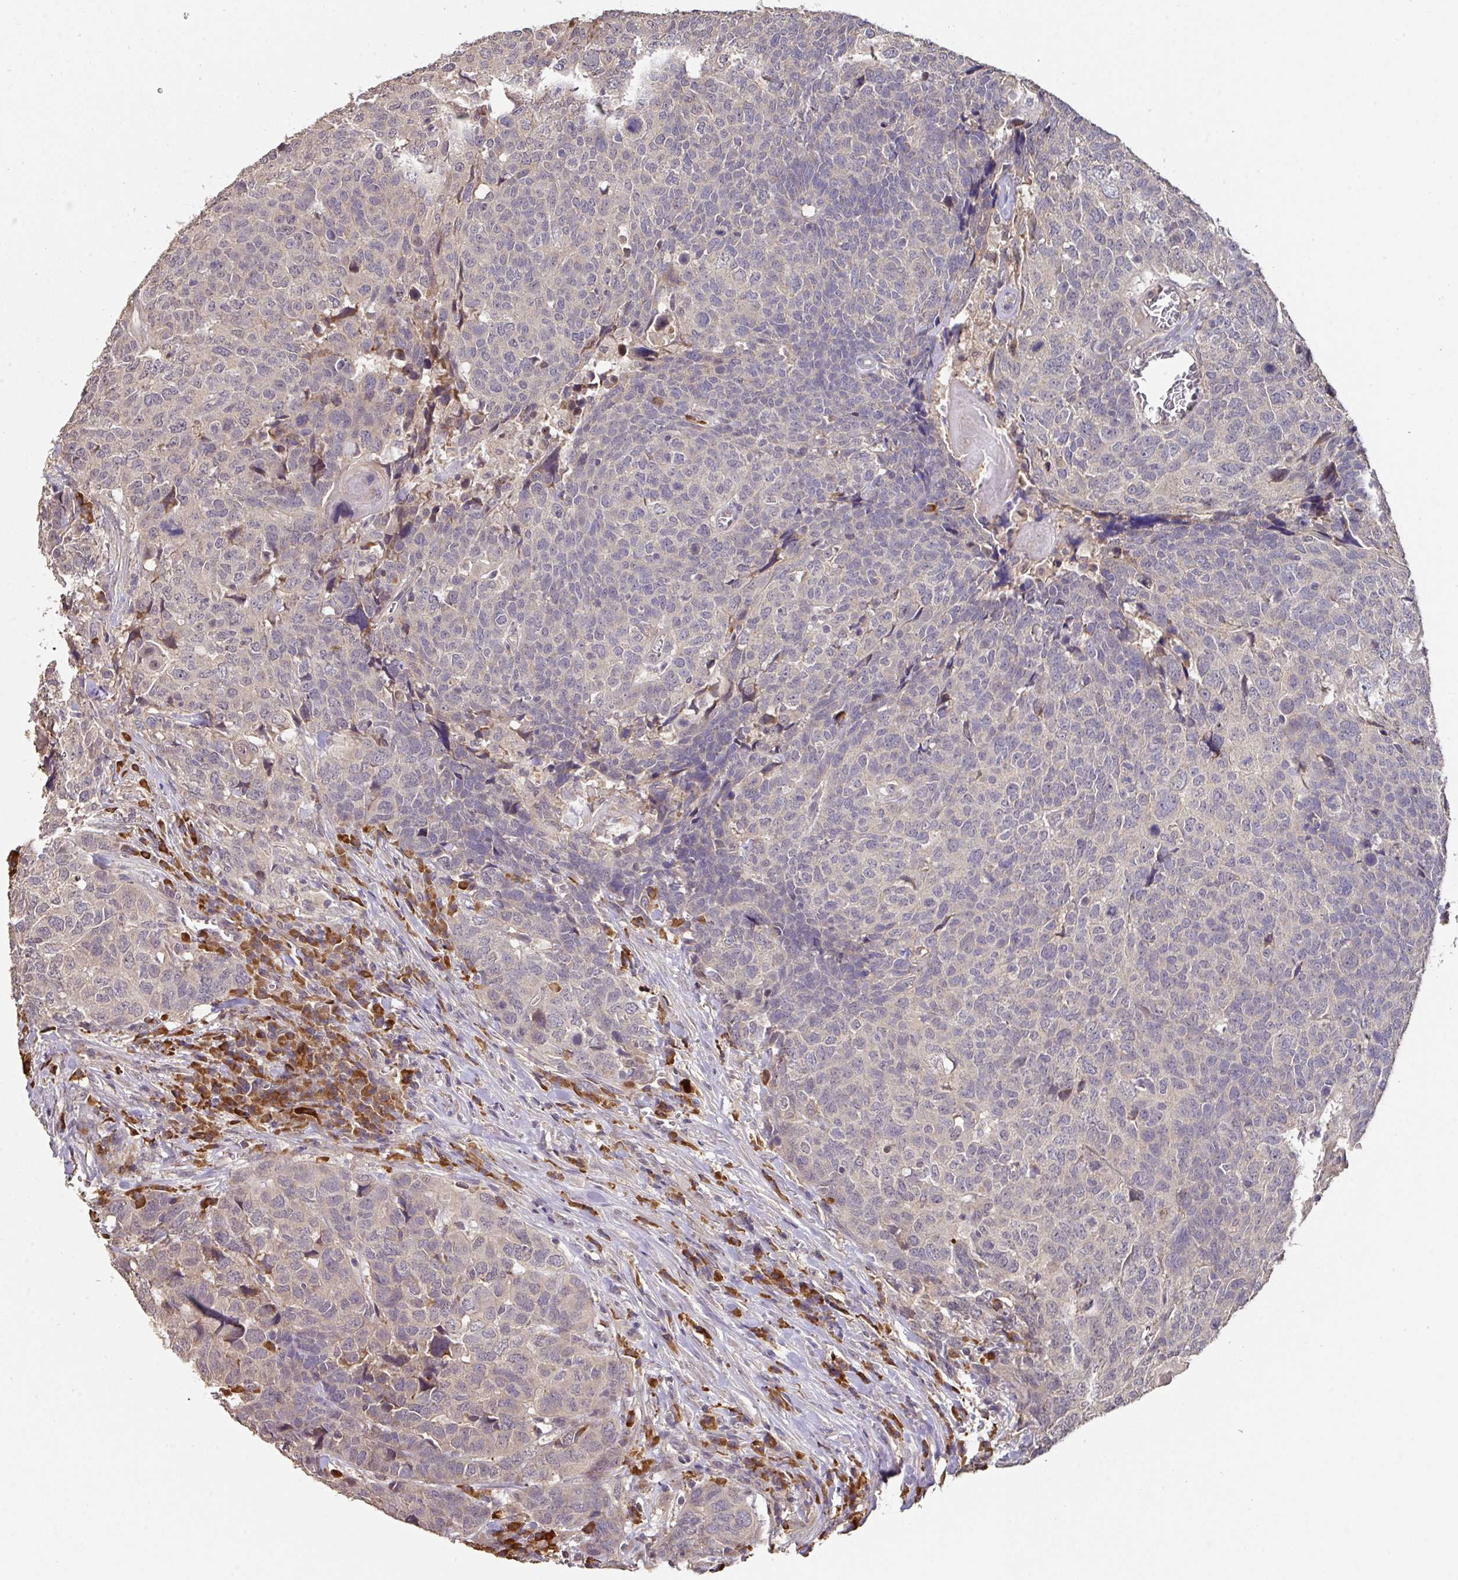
{"staining": {"intensity": "negative", "quantity": "none", "location": "none"}, "tissue": "head and neck cancer", "cell_type": "Tumor cells", "image_type": "cancer", "snomed": [{"axis": "morphology", "description": "Squamous cell carcinoma, NOS"}, {"axis": "topography", "description": "Head-Neck"}], "caption": "Squamous cell carcinoma (head and neck) stained for a protein using immunohistochemistry (IHC) demonstrates no staining tumor cells.", "gene": "ACVR2B", "patient": {"sex": "male", "age": 66}}